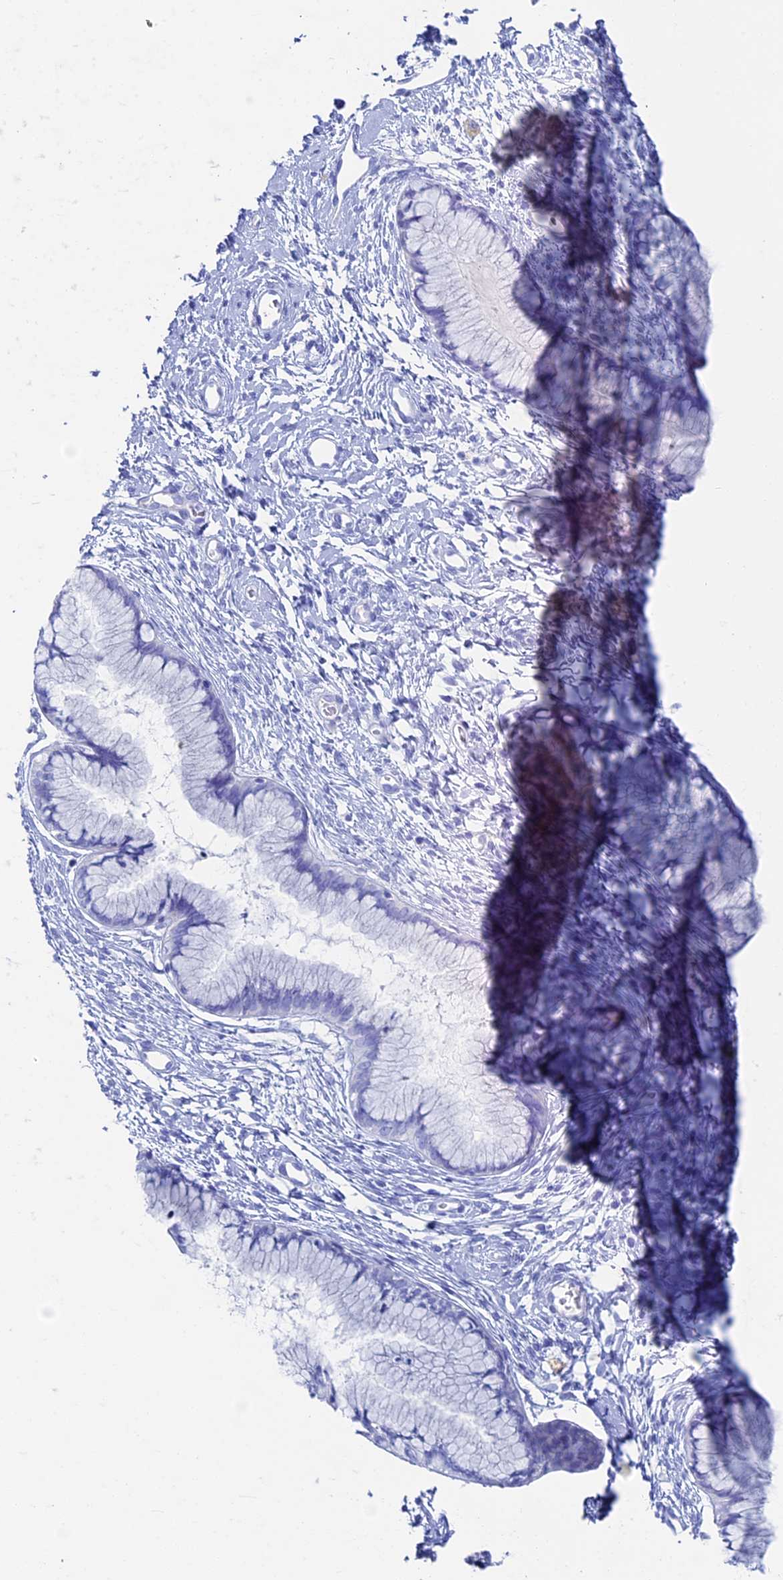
{"staining": {"intensity": "negative", "quantity": "none", "location": "none"}, "tissue": "cervix", "cell_type": "Glandular cells", "image_type": "normal", "snomed": [{"axis": "morphology", "description": "Normal tissue, NOS"}, {"axis": "topography", "description": "Cervix"}], "caption": "This is an immunohistochemistry (IHC) micrograph of normal cervix. There is no expression in glandular cells.", "gene": "UNC119", "patient": {"sex": "female", "age": 42}}